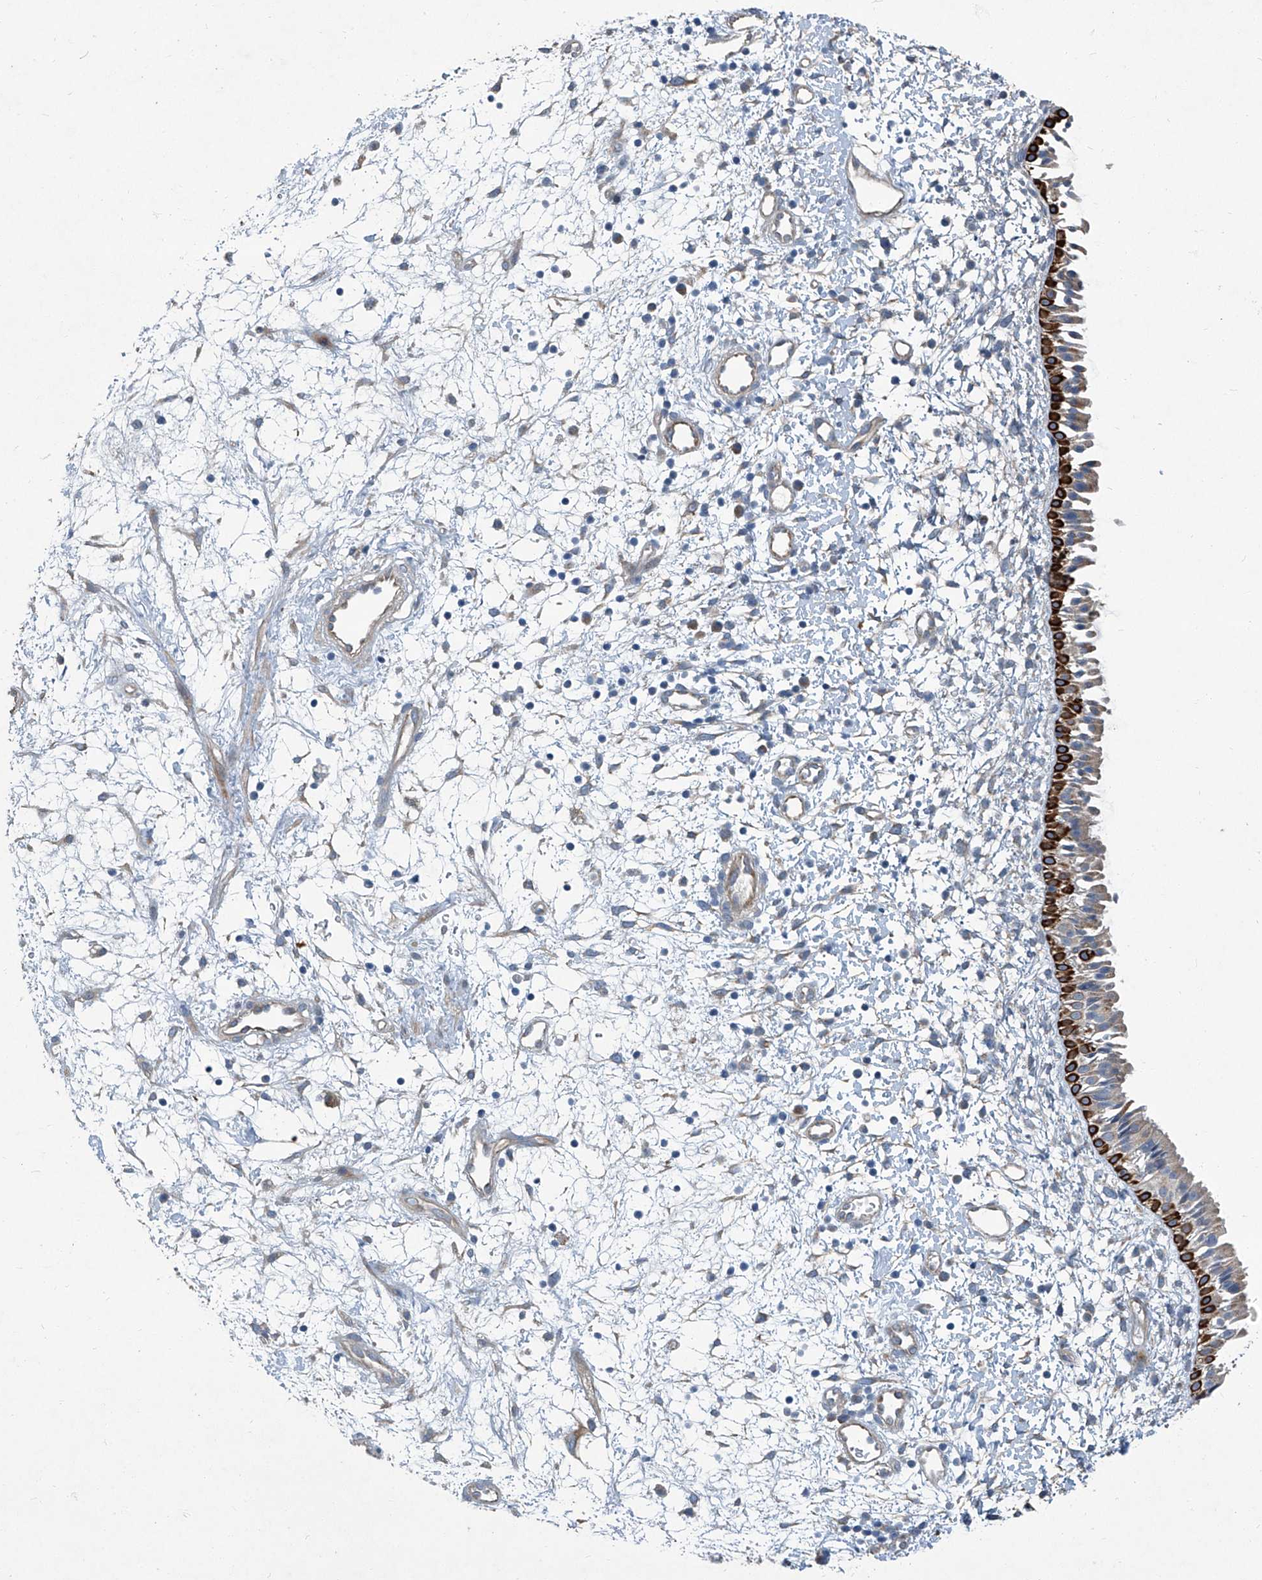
{"staining": {"intensity": "strong", "quantity": "<25%", "location": "cytoplasmic/membranous"}, "tissue": "nasopharynx", "cell_type": "Respiratory epithelial cells", "image_type": "normal", "snomed": [{"axis": "morphology", "description": "Normal tissue, NOS"}, {"axis": "topography", "description": "Nasopharynx"}], "caption": "Immunohistochemistry image of benign nasopharynx stained for a protein (brown), which shows medium levels of strong cytoplasmic/membranous staining in approximately <25% of respiratory epithelial cells.", "gene": "SLC26A11", "patient": {"sex": "male", "age": 22}}